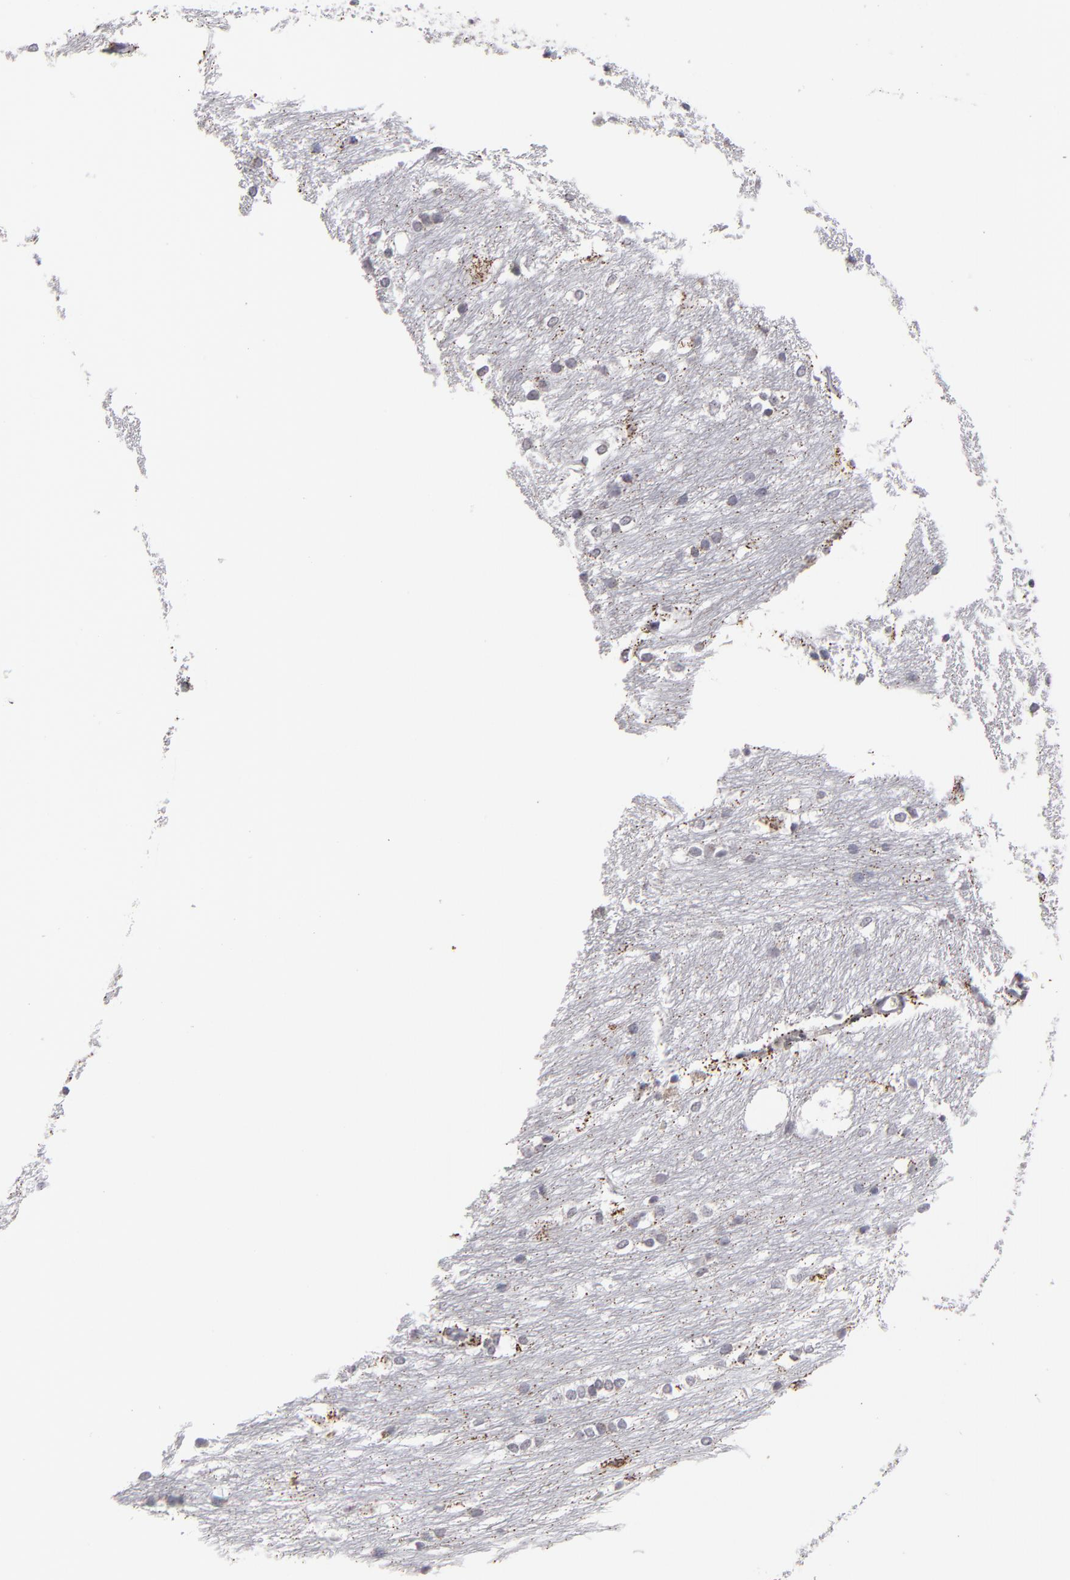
{"staining": {"intensity": "moderate", "quantity": "<25%", "location": "cytoplasmic/membranous"}, "tissue": "caudate", "cell_type": "Glial cells", "image_type": "normal", "snomed": [{"axis": "morphology", "description": "Normal tissue, NOS"}, {"axis": "topography", "description": "Lateral ventricle wall"}], "caption": "Moderate cytoplasmic/membranous staining is seen in about <25% of glial cells in benign caudate. Nuclei are stained in blue.", "gene": "ODF2", "patient": {"sex": "female", "age": 19}}